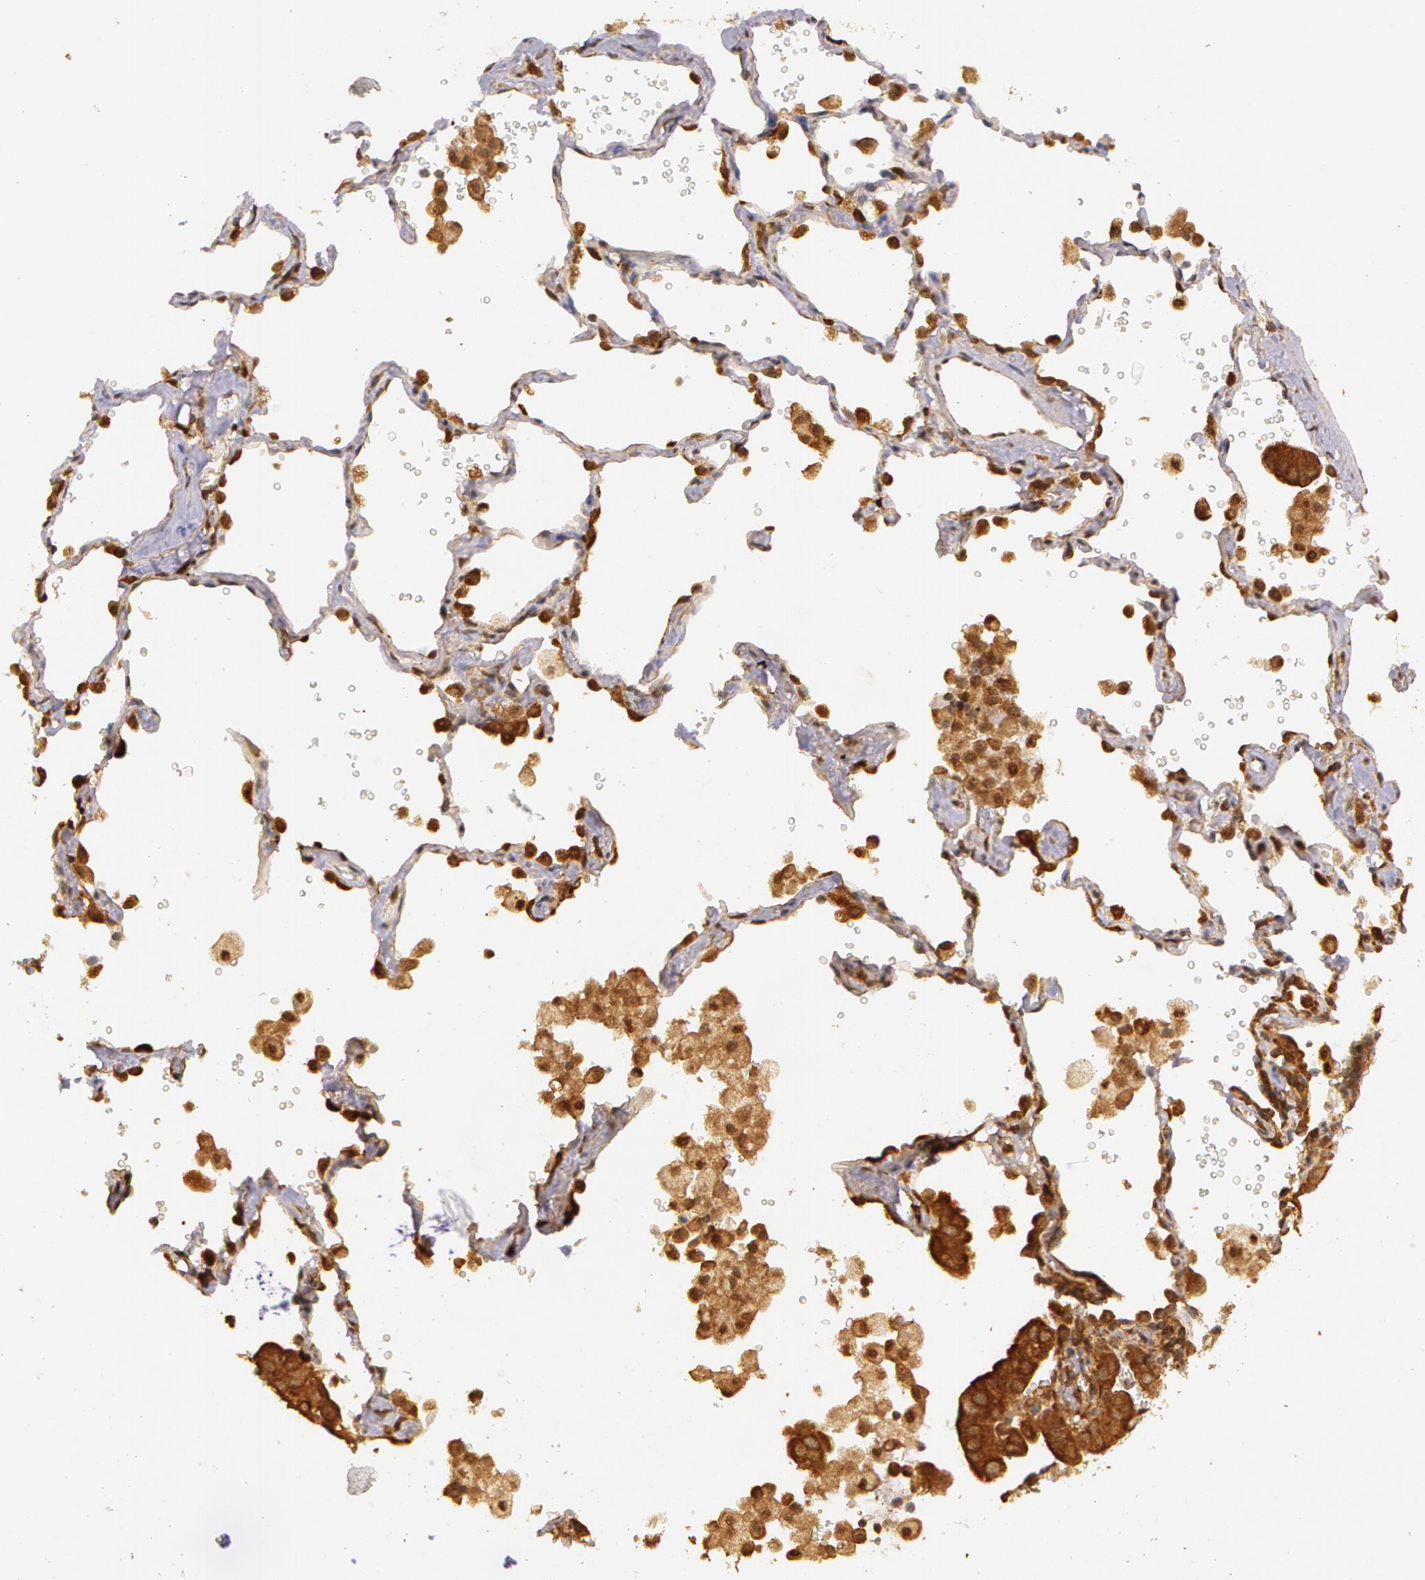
{"staining": {"intensity": "strong", "quantity": ">75%", "location": "cytoplasmic/membranous"}, "tissue": "lung cancer", "cell_type": "Tumor cells", "image_type": "cancer", "snomed": [{"axis": "morphology", "description": "Adenocarcinoma, NOS"}, {"axis": "topography", "description": "Lung"}], "caption": "IHC (DAB) staining of lung adenocarcinoma shows strong cytoplasmic/membranous protein staining in about >75% of tumor cells. (brown staining indicates protein expression, while blue staining denotes nuclei).", "gene": "ASCC2", "patient": {"sex": "female", "age": 50}}